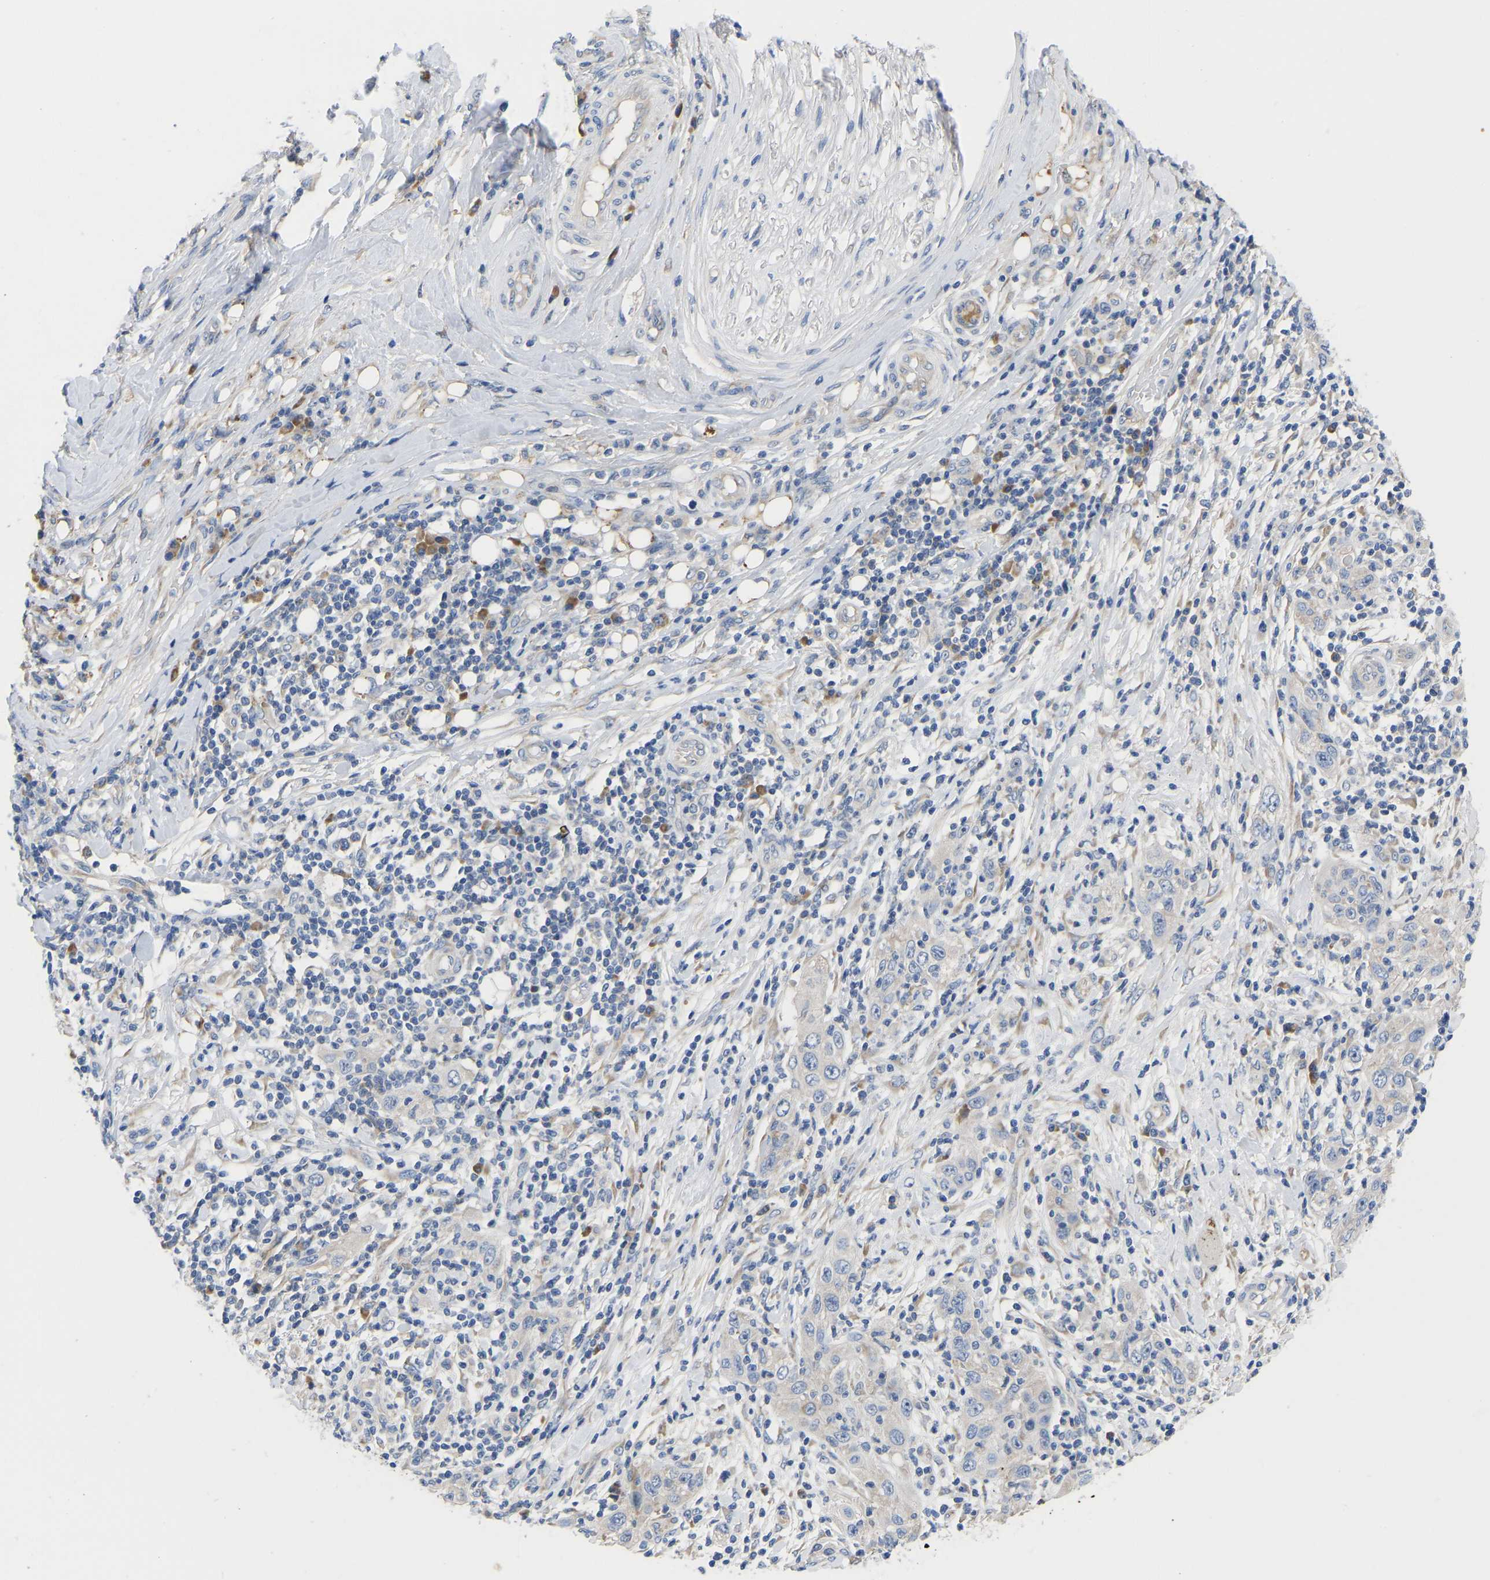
{"staining": {"intensity": "negative", "quantity": "none", "location": "none"}, "tissue": "skin cancer", "cell_type": "Tumor cells", "image_type": "cancer", "snomed": [{"axis": "morphology", "description": "Squamous cell carcinoma, NOS"}, {"axis": "topography", "description": "Skin"}], "caption": "Image shows no significant protein expression in tumor cells of squamous cell carcinoma (skin).", "gene": "ABCA10", "patient": {"sex": "female", "age": 88}}